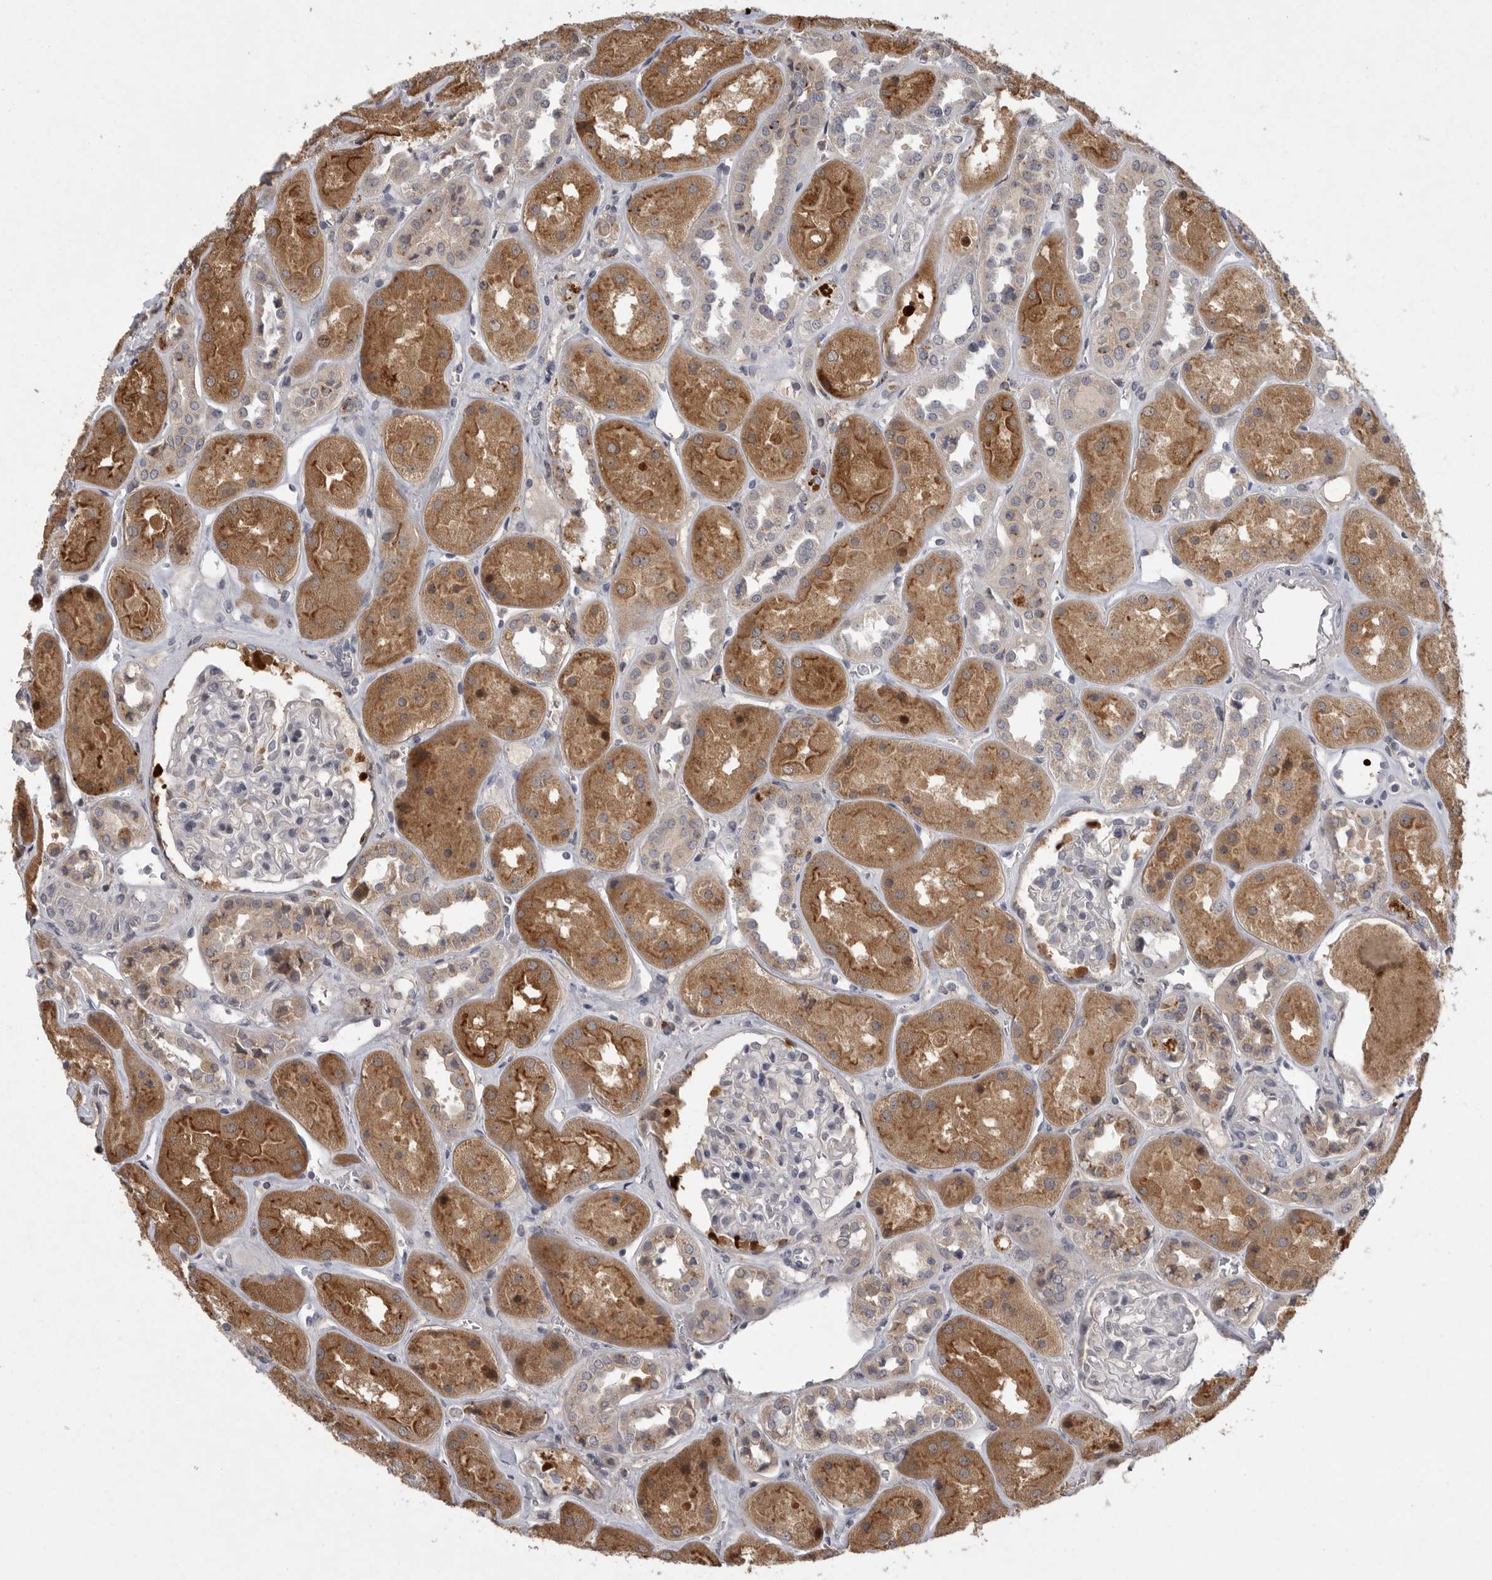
{"staining": {"intensity": "moderate", "quantity": "<25%", "location": "cytoplasmic/membranous"}, "tissue": "kidney", "cell_type": "Cells in glomeruli", "image_type": "normal", "snomed": [{"axis": "morphology", "description": "Normal tissue, NOS"}, {"axis": "topography", "description": "Kidney"}], "caption": "IHC micrograph of benign kidney: human kidney stained using IHC demonstrates low levels of moderate protein expression localized specifically in the cytoplasmic/membranous of cells in glomeruli, appearing as a cytoplasmic/membranous brown color.", "gene": "MAN2A1", "patient": {"sex": "male", "age": 70}}